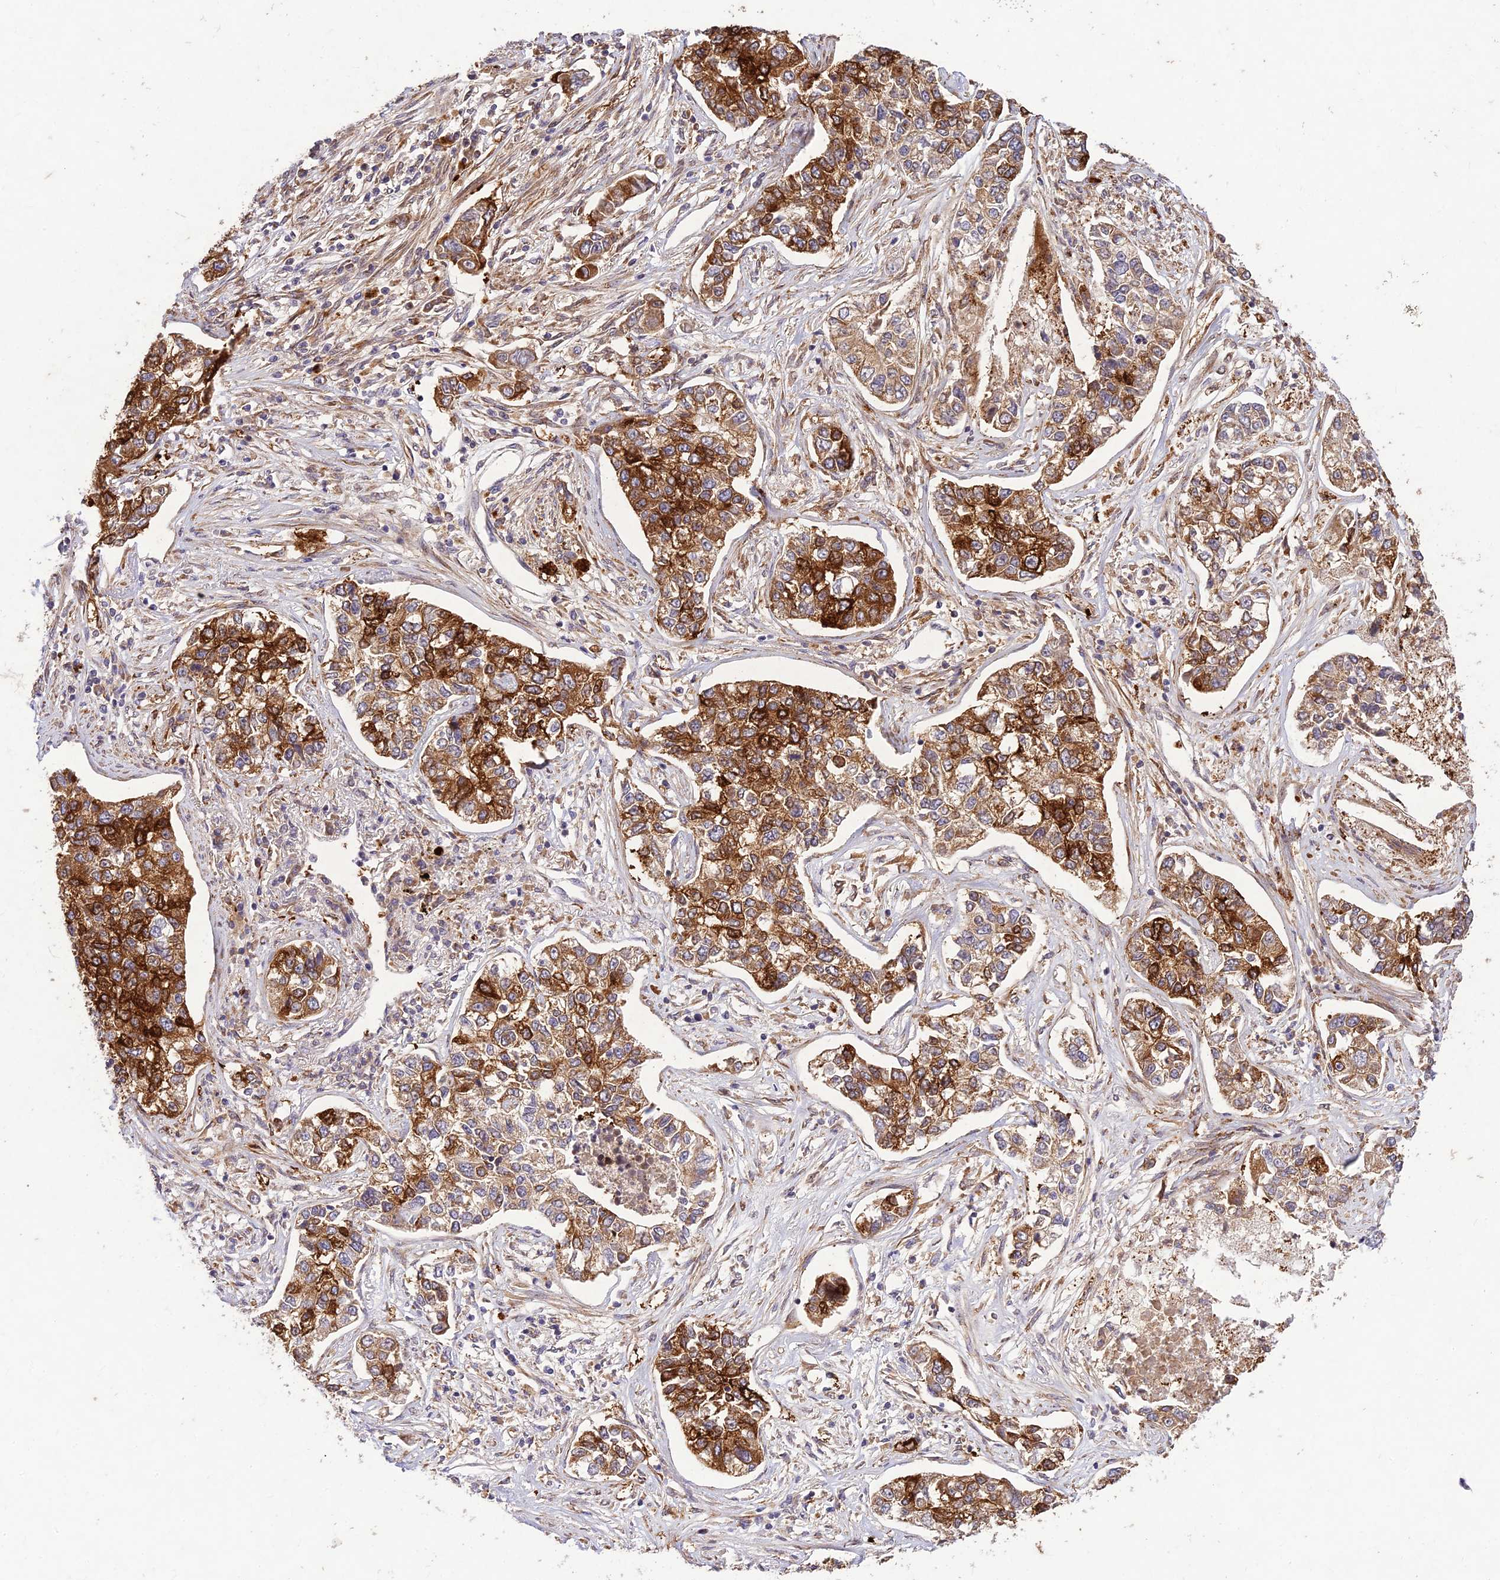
{"staining": {"intensity": "strong", "quantity": "25%-75%", "location": "cytoplasmic/membranous"}, "tissue": "lung cancer", "cell_type": "Tumor cells", "image_type": "cancer", "snomed": [{"axis": "morphology", "description": "Adenocarcinoma, NOS"}, {"axis": "topography", "description": "Lung"}], "caption": "A histopathology image of human lung adenocarcinoma stained for a protein demonstrates strong cytoplasmic/membranous brown staining in tumor cells.", "gene": "PPP1R11", "patient": {"sex": "male", "age": 49}}